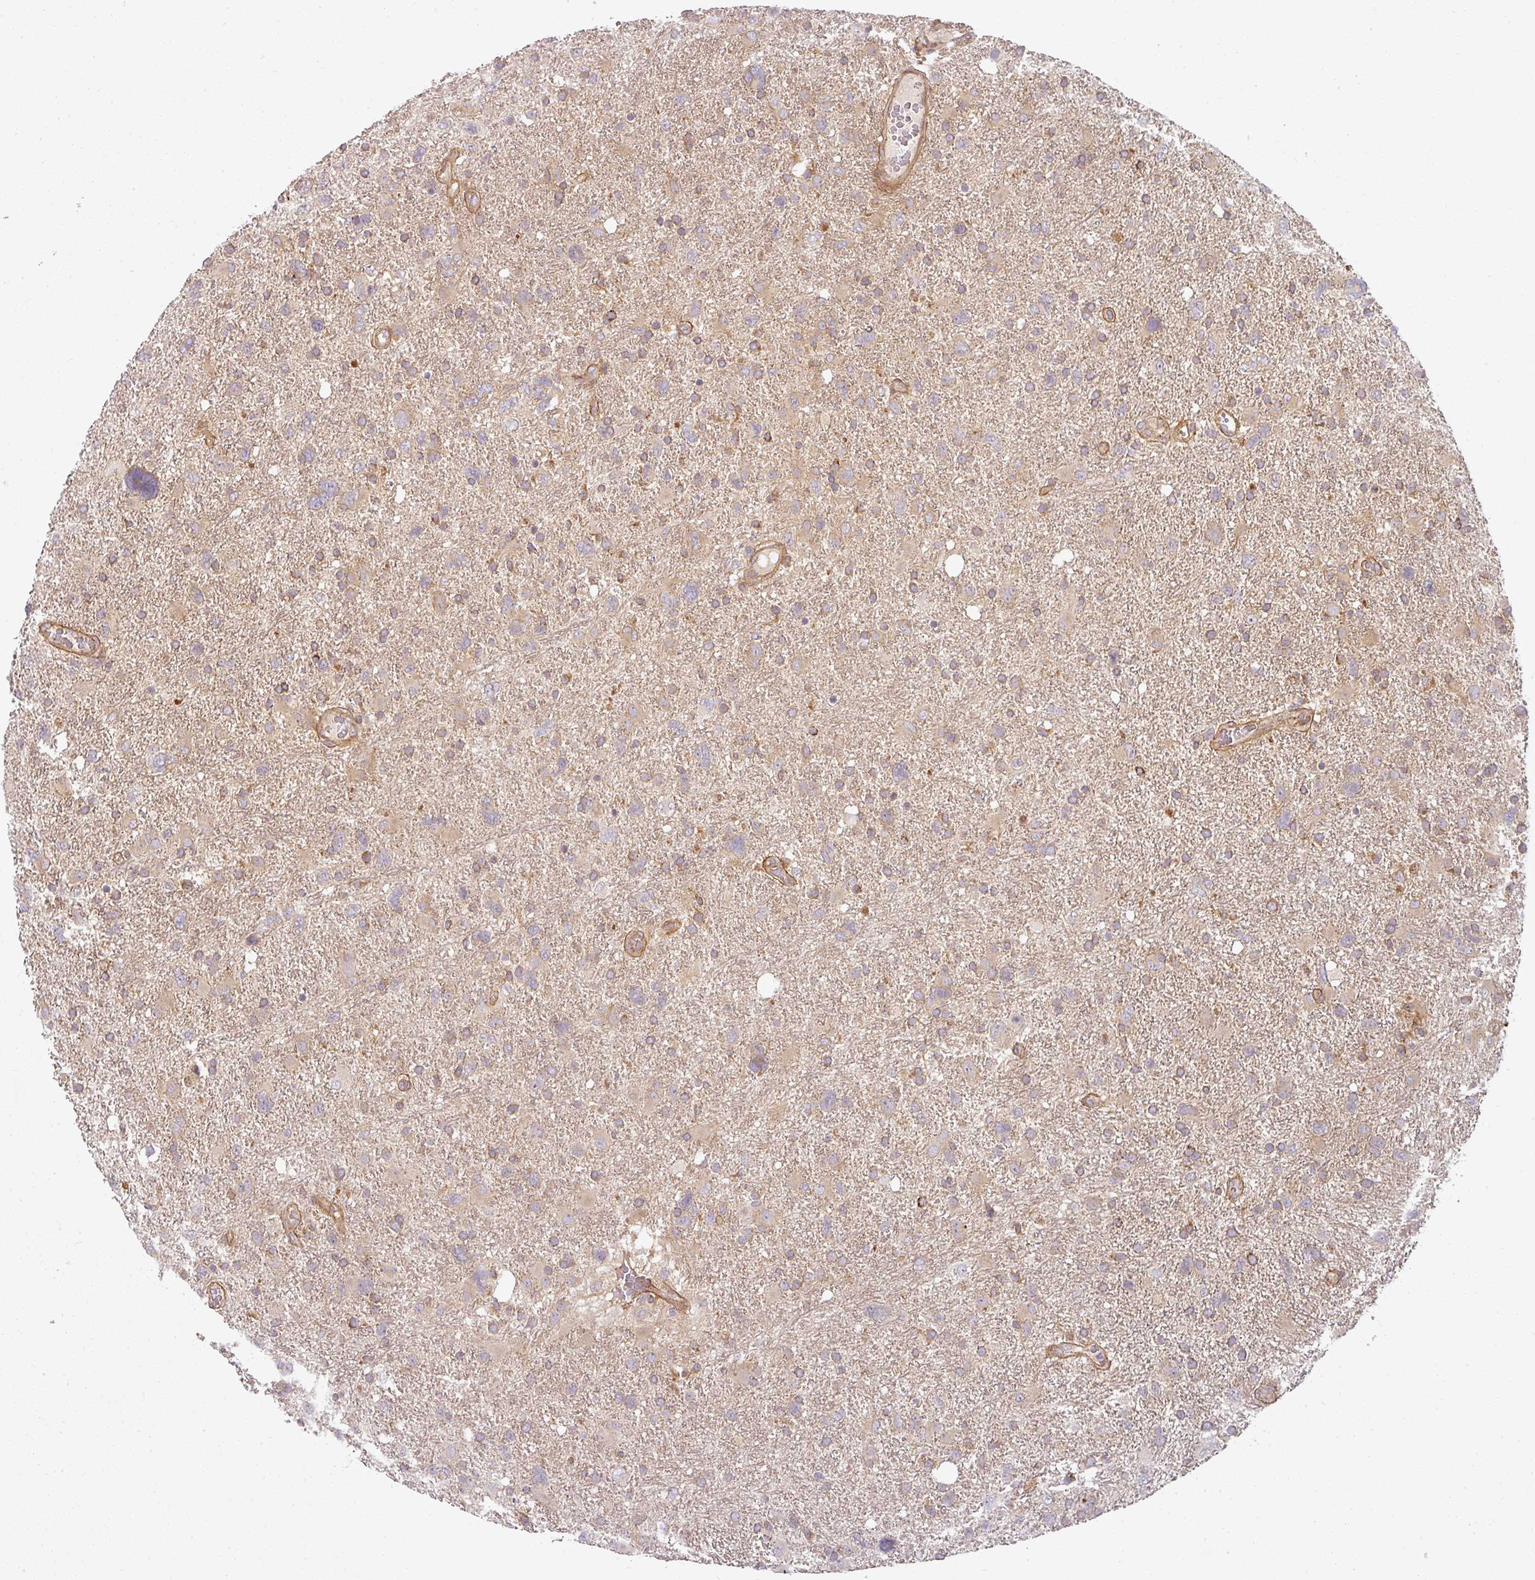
{"staining": {"intensity": "weak", "quantity": "25%-75%", "location": "cytoplasmic/membranous"}, "tissue": "glioma", "cell_type": "Tumor cells", "image_type": "cancer", "snomed": [{"axis": "morphology", "description": "Glioma, malignant, High grade"}, {"axis": "topography", "description": "Brain"}], "caption": "Immunohistochemistry (IHC) staining of glioma, which displays low levels of weak cytoplasmic/membranous staining in about 25%-75% of tumor cells indicating weak cytoplasmic/membranous protein positivity. The staining was performed using DAB (3,3'-diaminobenzidine) (brown) for protein detection and nuclei were counterstained in hematoxylin (blue).", "gene": "CNOT1", "patient": {"sex": "male", "age": 61}}